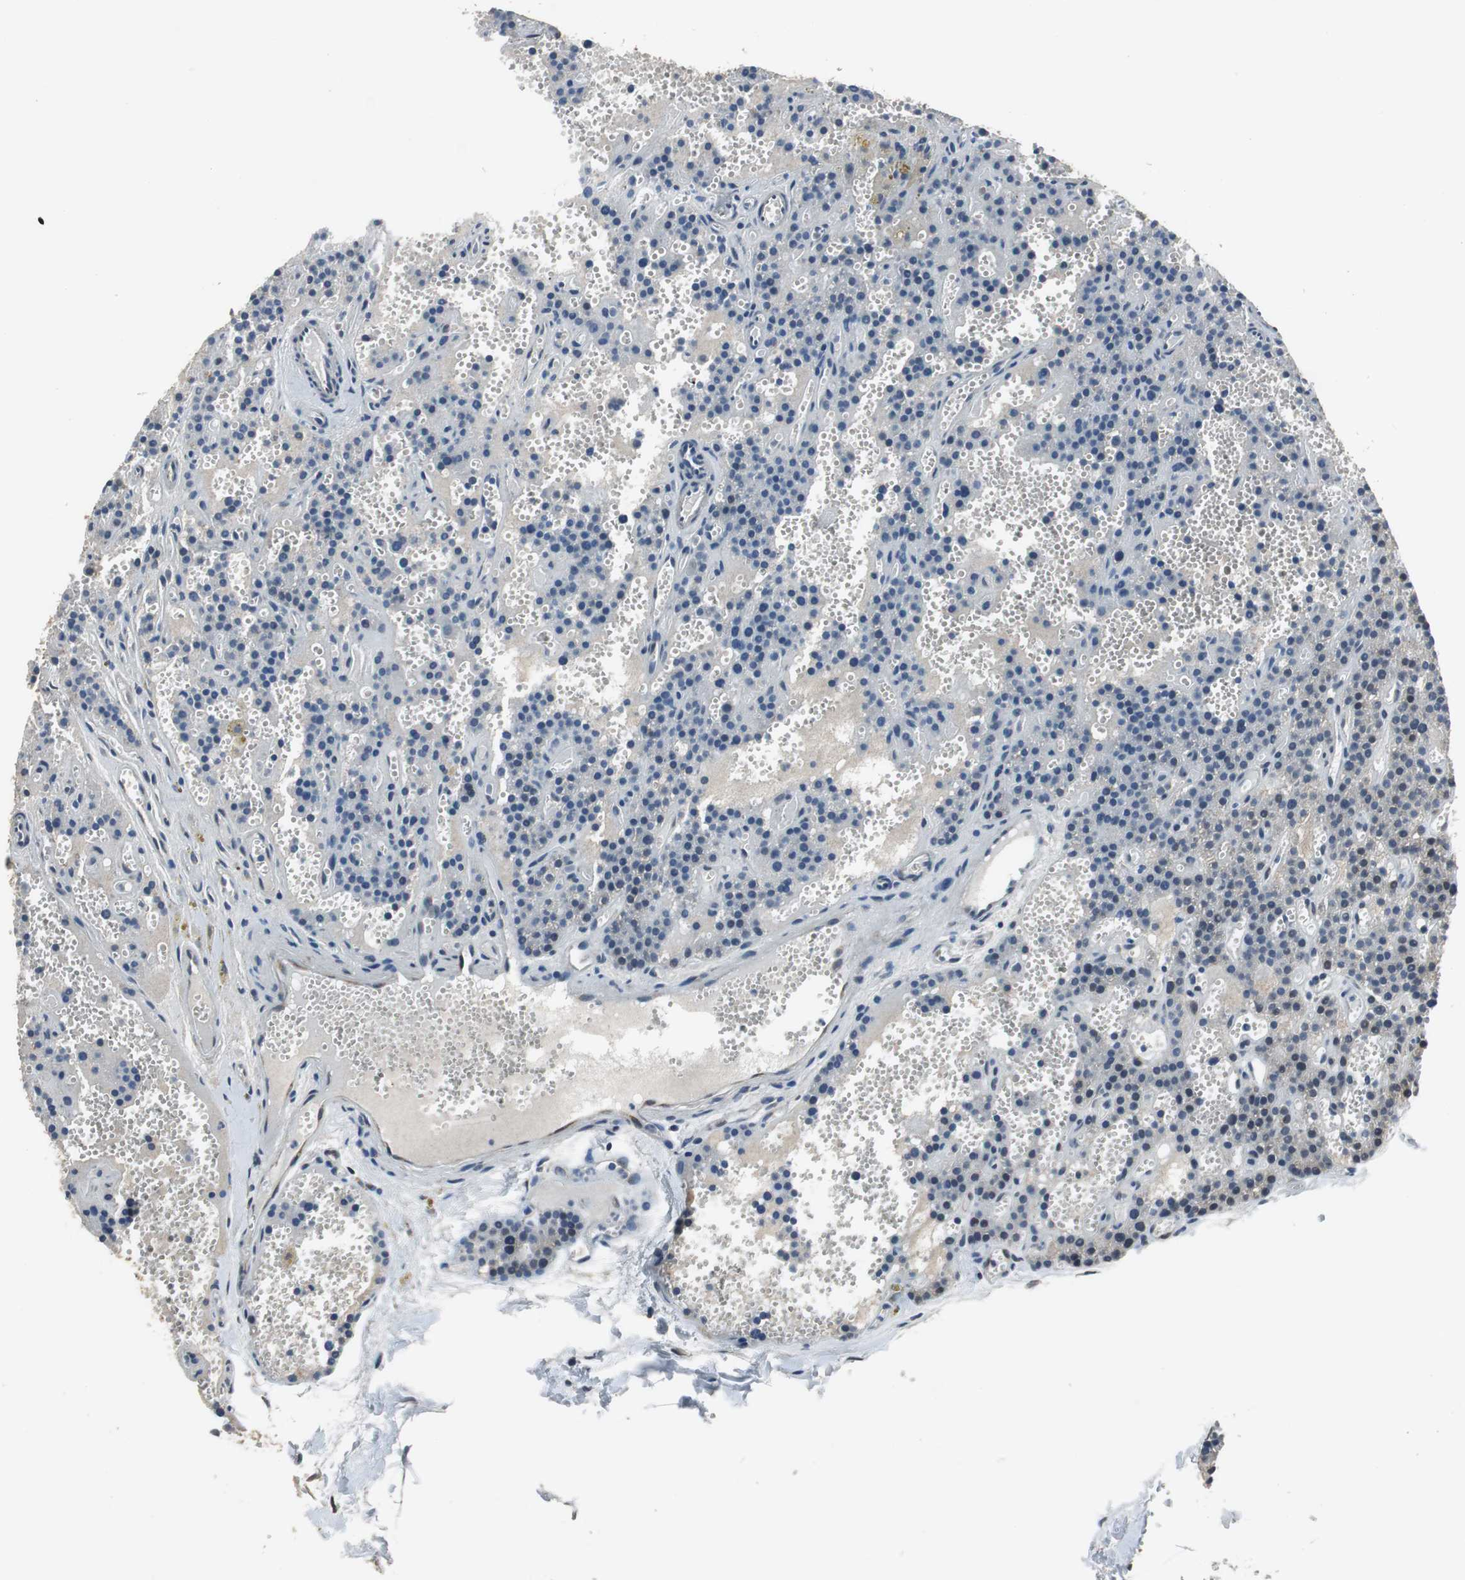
{"staining": {"intensity": "negative", "quantity": "none", "location": "none"}, "tissue": "parathyroid gland", "cell_type": "Glandular cells", "image_type": "normal", "snomed": [{"axis": "morphology", "description": "Normal tissue, NOS"}, {"axis": "topography", "description": "Parathyroid gland"}], "caption": "Human parathyroid gland stained for a protein using IHC reveals no expression in glandular cells.", "gene": "PSMB4", "patient": {"sex": "male", "age": 25}}